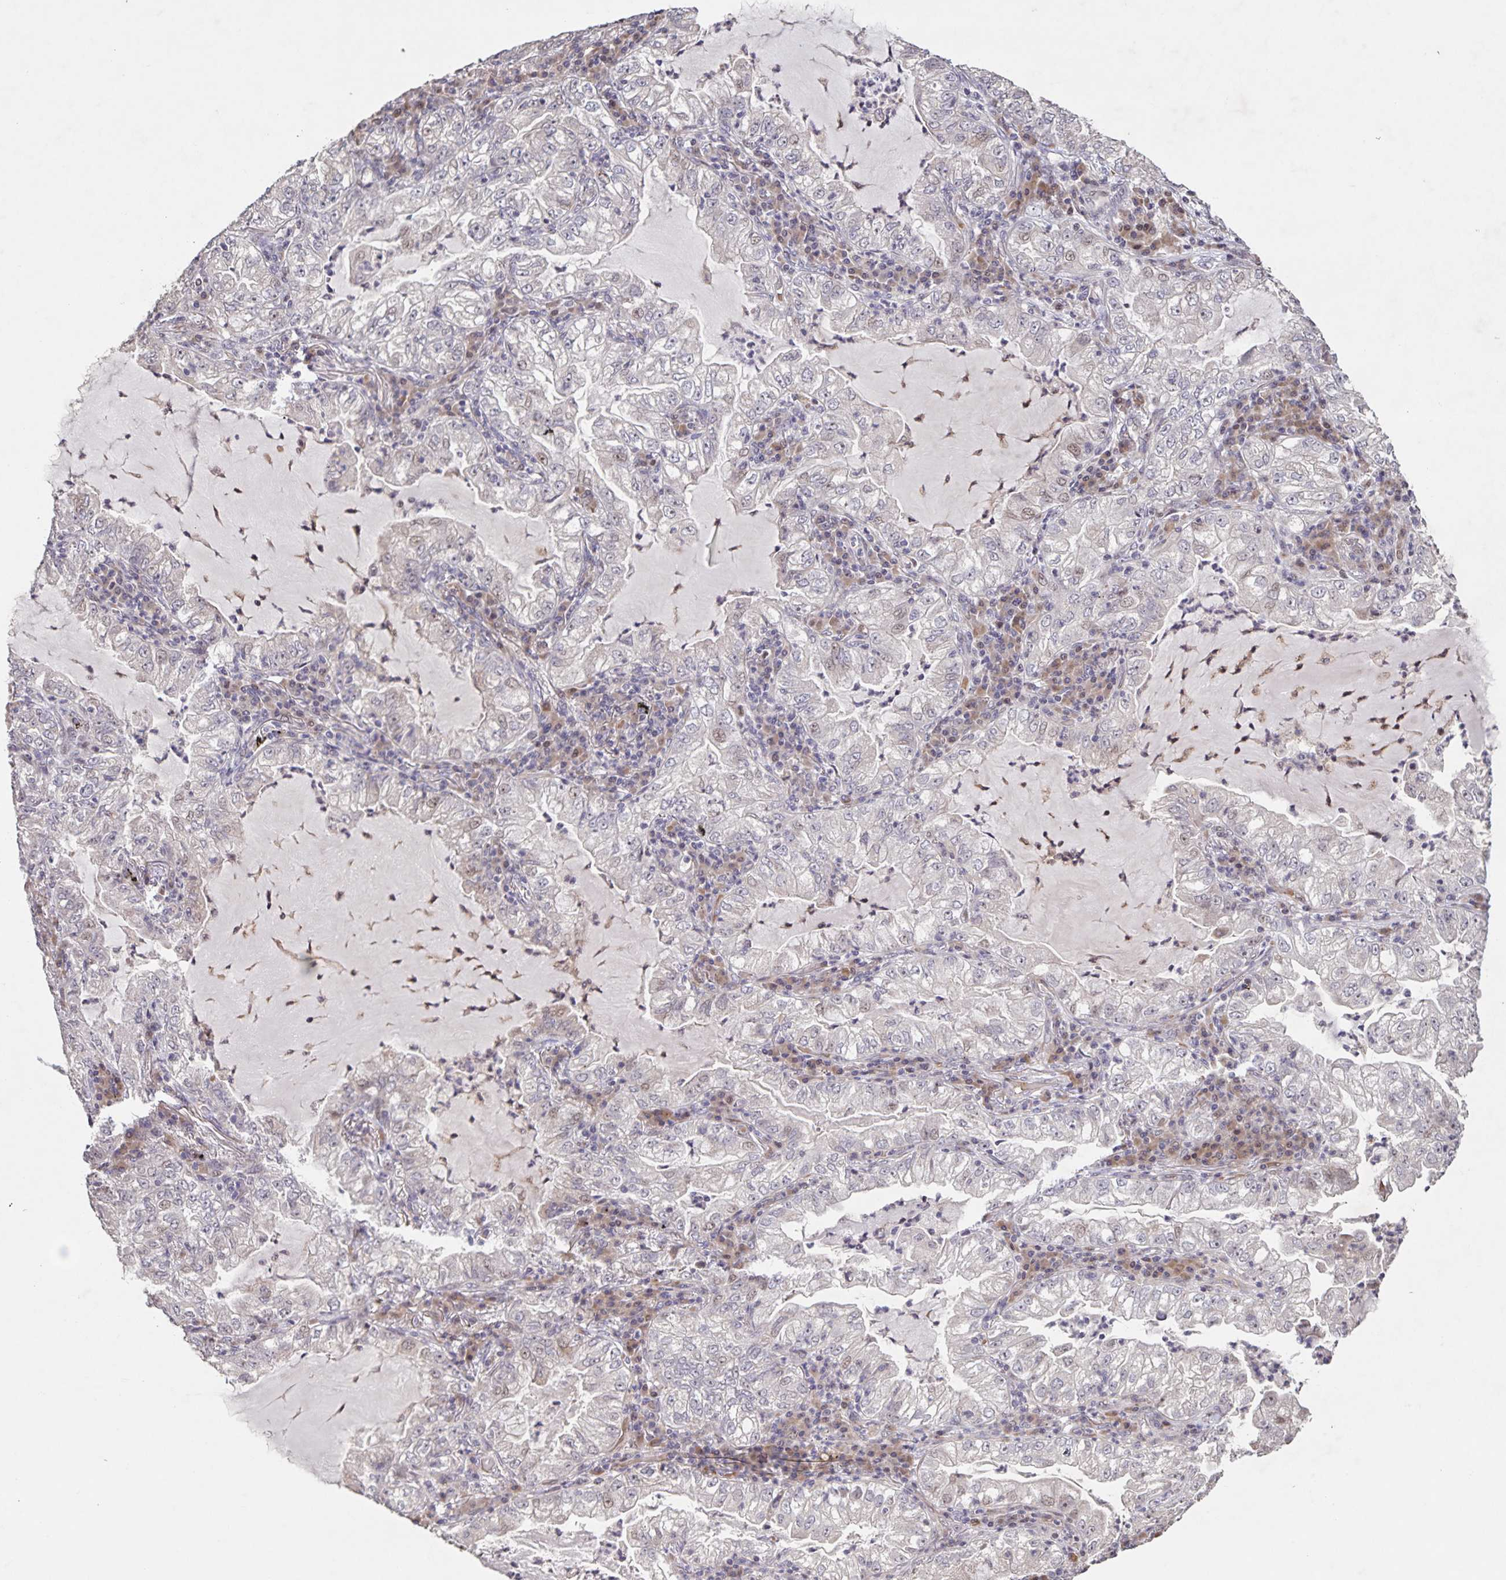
{"staining": {"intensity": "moderate", "quantity": "<25%", "location": "cytoplasmic/membranous,nuclear"}, "tissue": "lung cancer", "cell_type": "Tumor cells", "image_type": "cancer", "snomed": [{"axis": "morphology", "description": "Adenocarcinoma, NOS"}, {"axis": "topography", "description": "Lung"}], "caption": "A brown stain labels moderate cytoplasmic/membranous and nuclear staining of a protein in adenocarcinoma (lung) tumor cells.", "gene": "GDF2", "patient": {"sex": "female", "age": 73}}